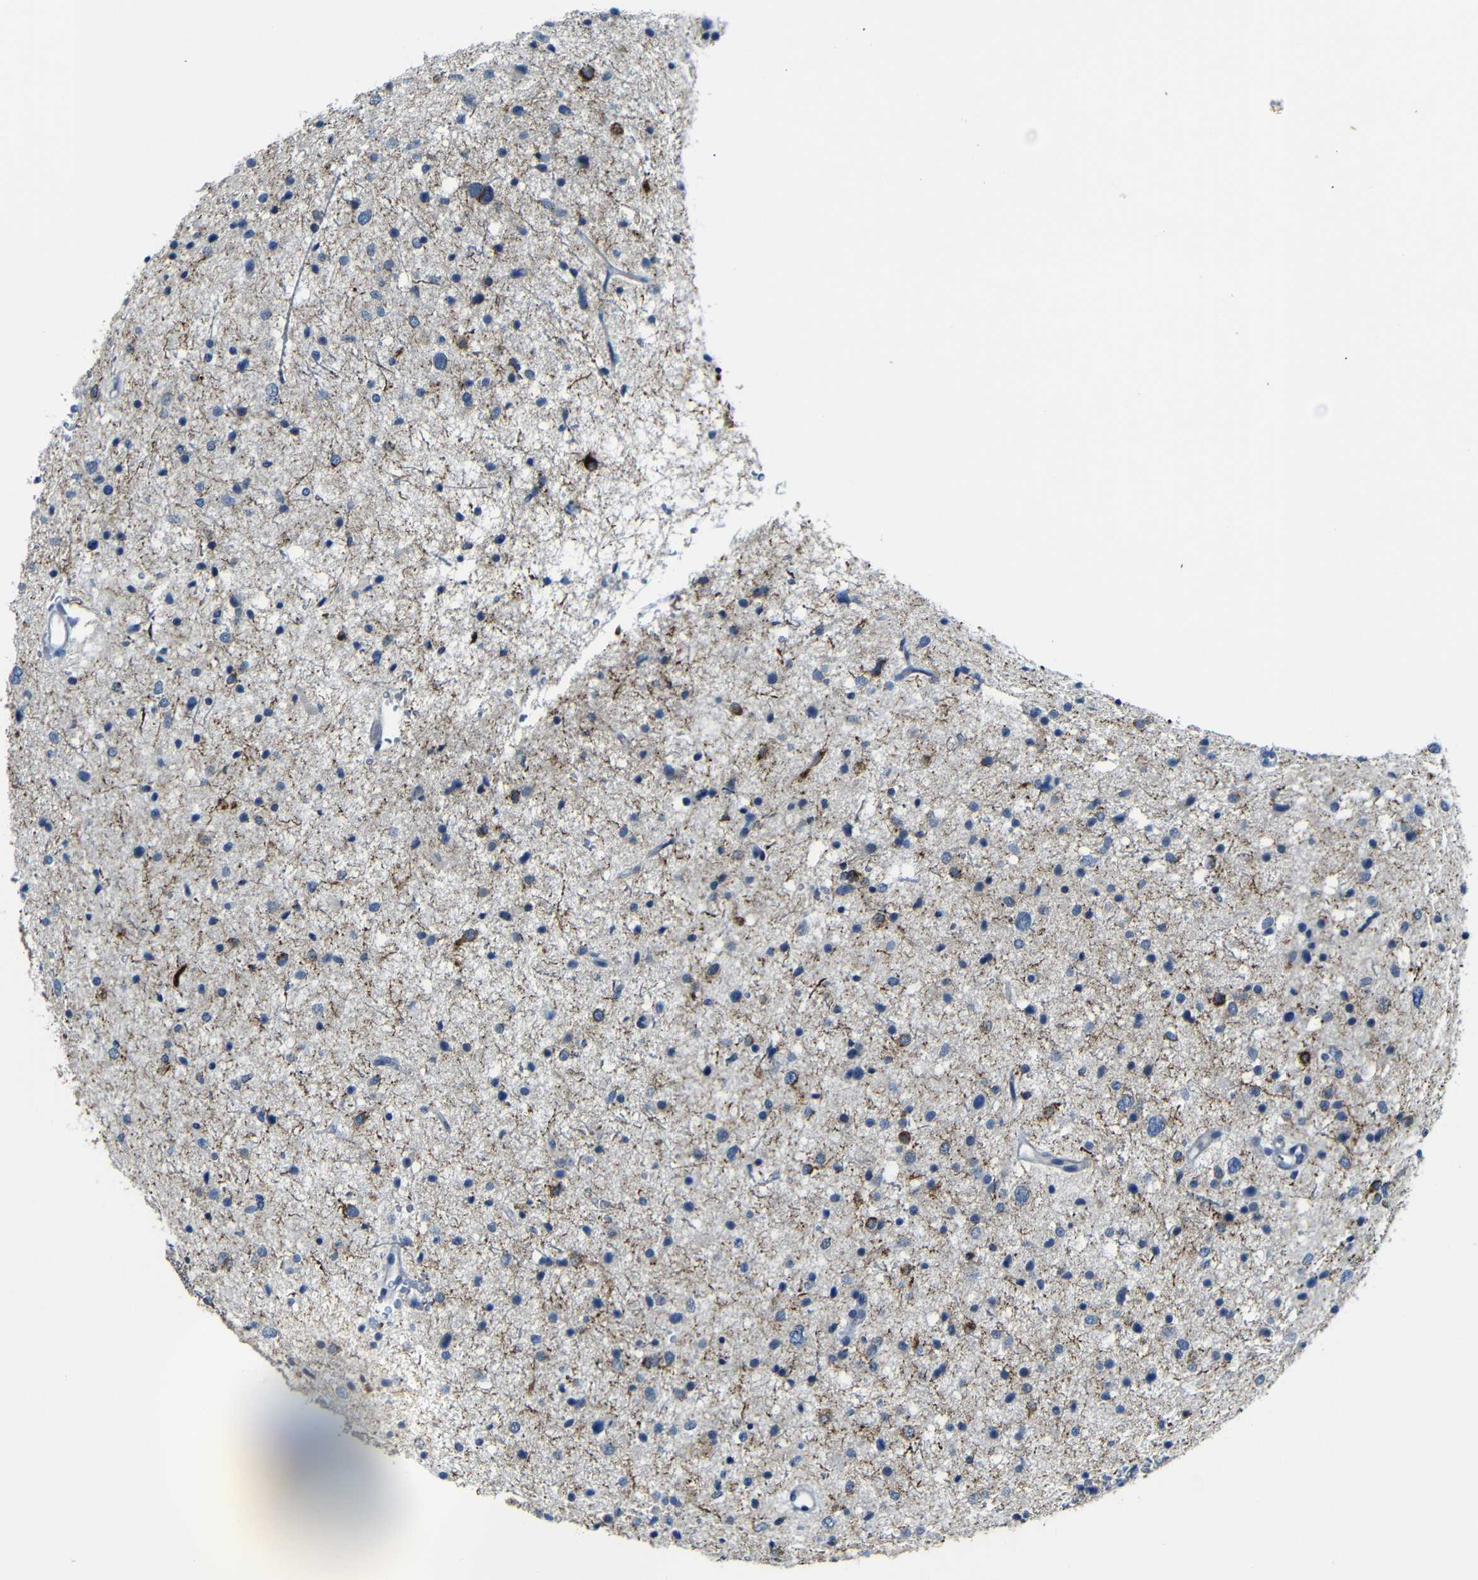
{"staining": {"intensity": "strong", "quantity": "<25%", "location": "cytoplasmic/membranous"}, "tissue": "glioma", "cell_type": "Tumor cells", "image_type": "cancer", "snomed": [{"axis": "morphology", "description": "Glioma, malignant, Low grade"}, {"axis": "topography", "description": "Brain"}], "caption": "This is a histology image of IHC staining of glioma, which shows strong staining in the cytoplasmic/membranous of tumor cells.", "gene": "ANK3", "patient": {"sex": "female", "age": 37}}